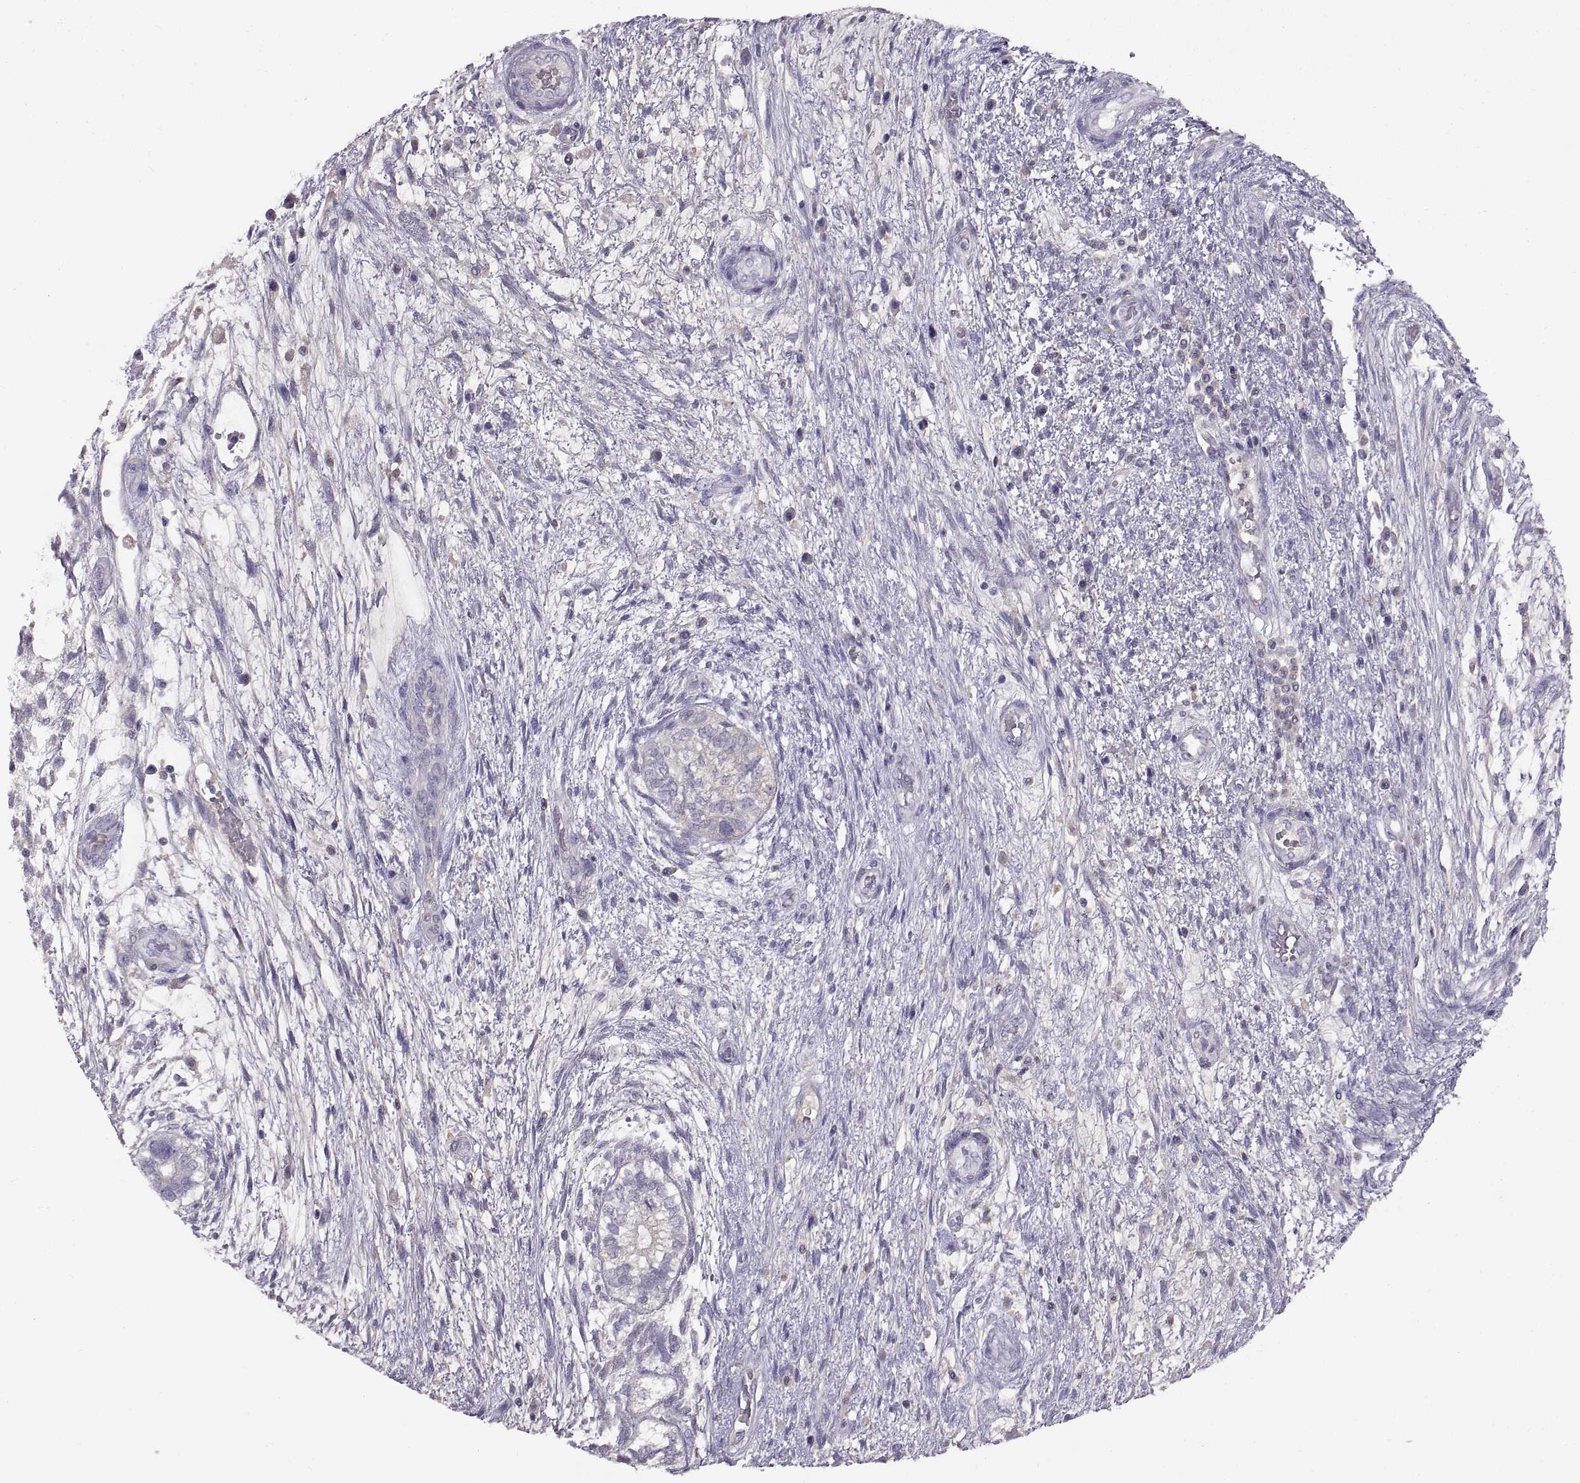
{"staining": {"intensity": "negative", "quantity": "none", "location": "none"}, "tissue": "testis cancer", "cell_type": "Tumor cells", "image_type": "cancer", "snomed": [{"axis": "morphology", "description": "Normal tissue, NOS"}, {"axis": "morphology", "description": "Carcinoma, Embryonal, NOS"}, {"axis": "topography", "description": "Testis"}, {"axis": "topography", "description": "Epididymis"}], "caption": "A high-resolution micrograph shows IHC staining of testis embryonal carcinoma, which displays no significant staining in tumor cells.", "gene": "ADAM32", "patient": {"sex": "male", "age": 32}}